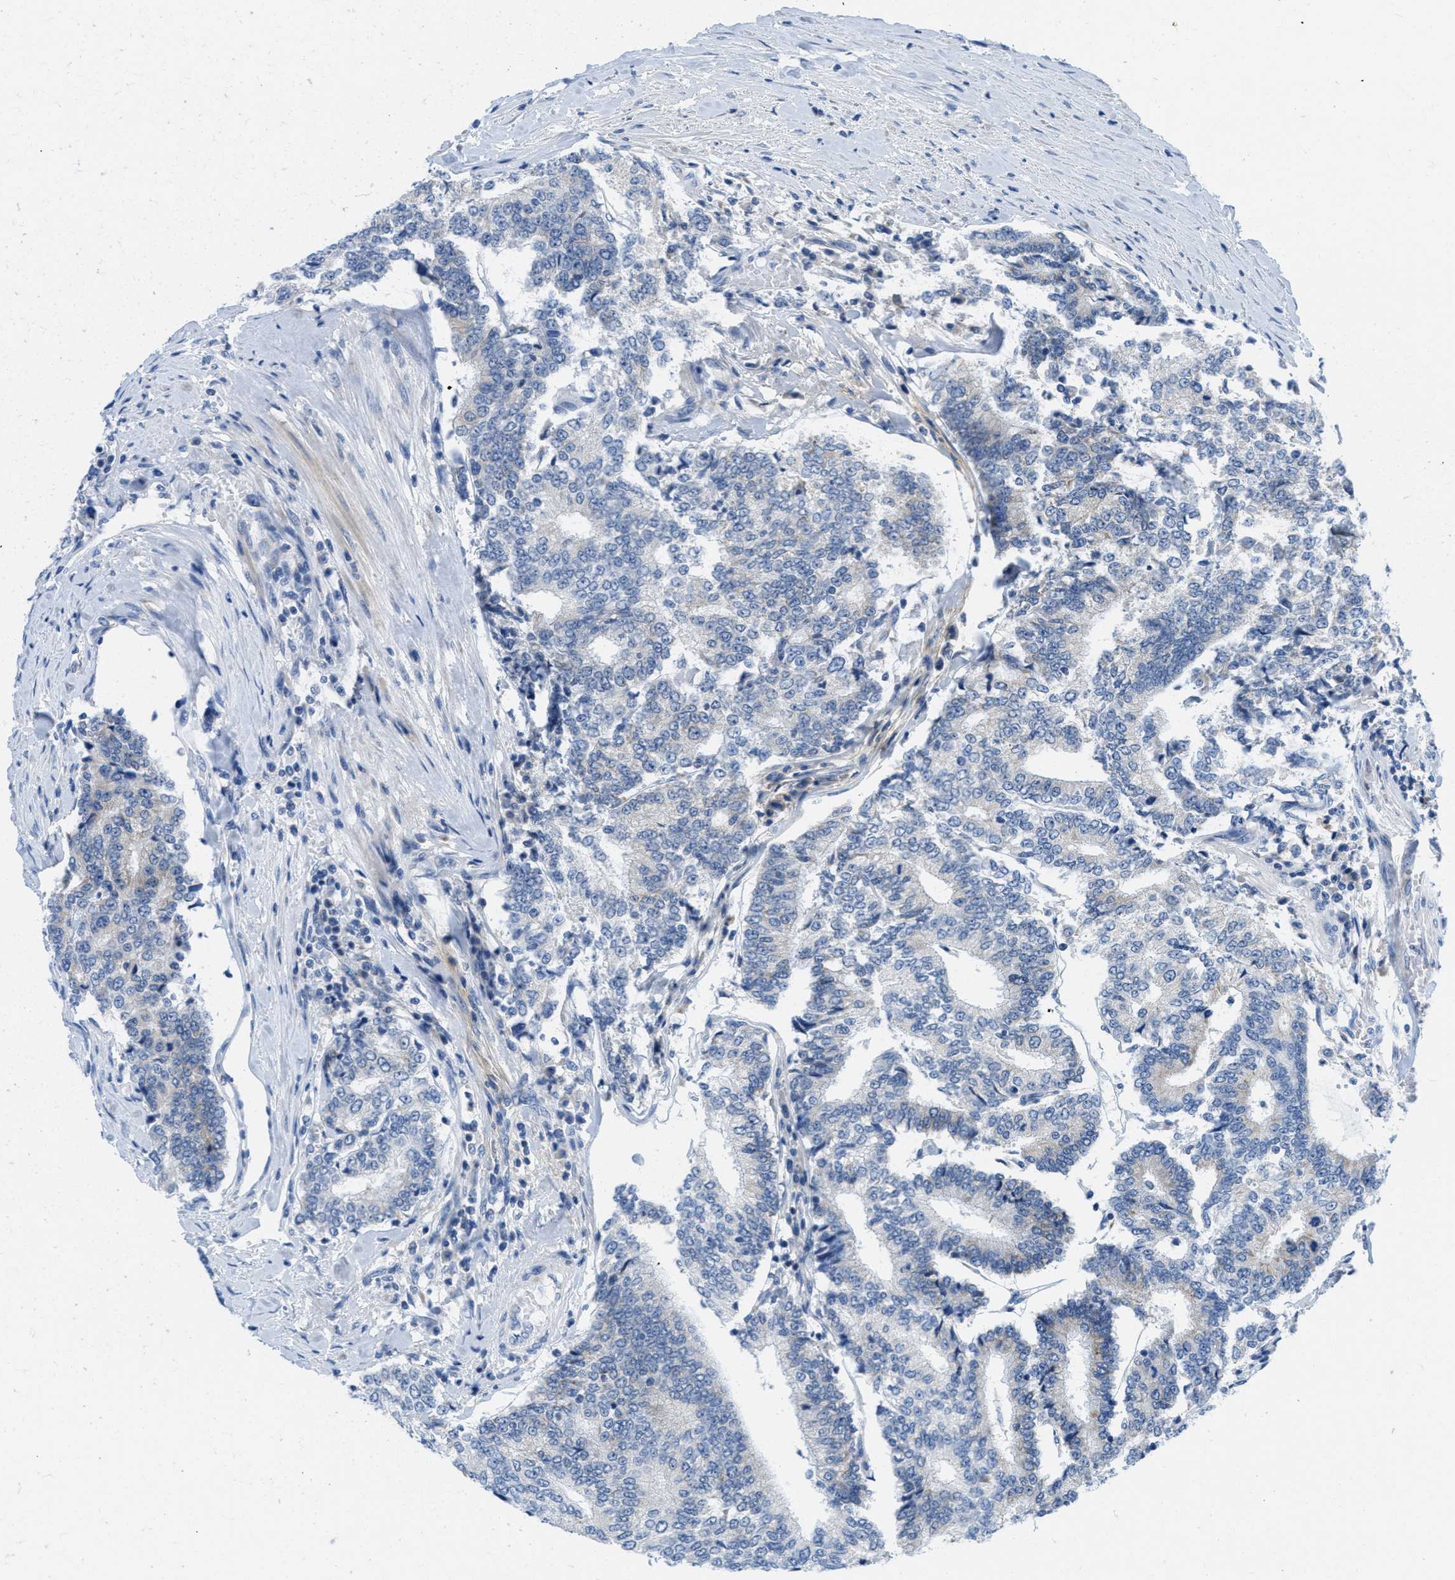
{"staining": {"intensity": "negative", "quantity": "none", "location": "none"}, "tissue": "prostate cancer", "cell_type": "Tumor cells", "image_type": "cancer", "snomed": [{"axis": "morphology", "description": "Normal tissue, NOS"}, {"axis": "morphology", "description": "Adenocarcinoma, High grade"}, {"axis": "topography", "description": "Prostate"}, {"axis": "topography", "description": "Seminal veicle"}], "caption": "Prostate adenocarcinoma (high-grade) was stained to show a protein in brown. There is no significant positivity in tumor cells.", "gene": "PTDSS1", "patient": {"sex": "male", "age": 55}}